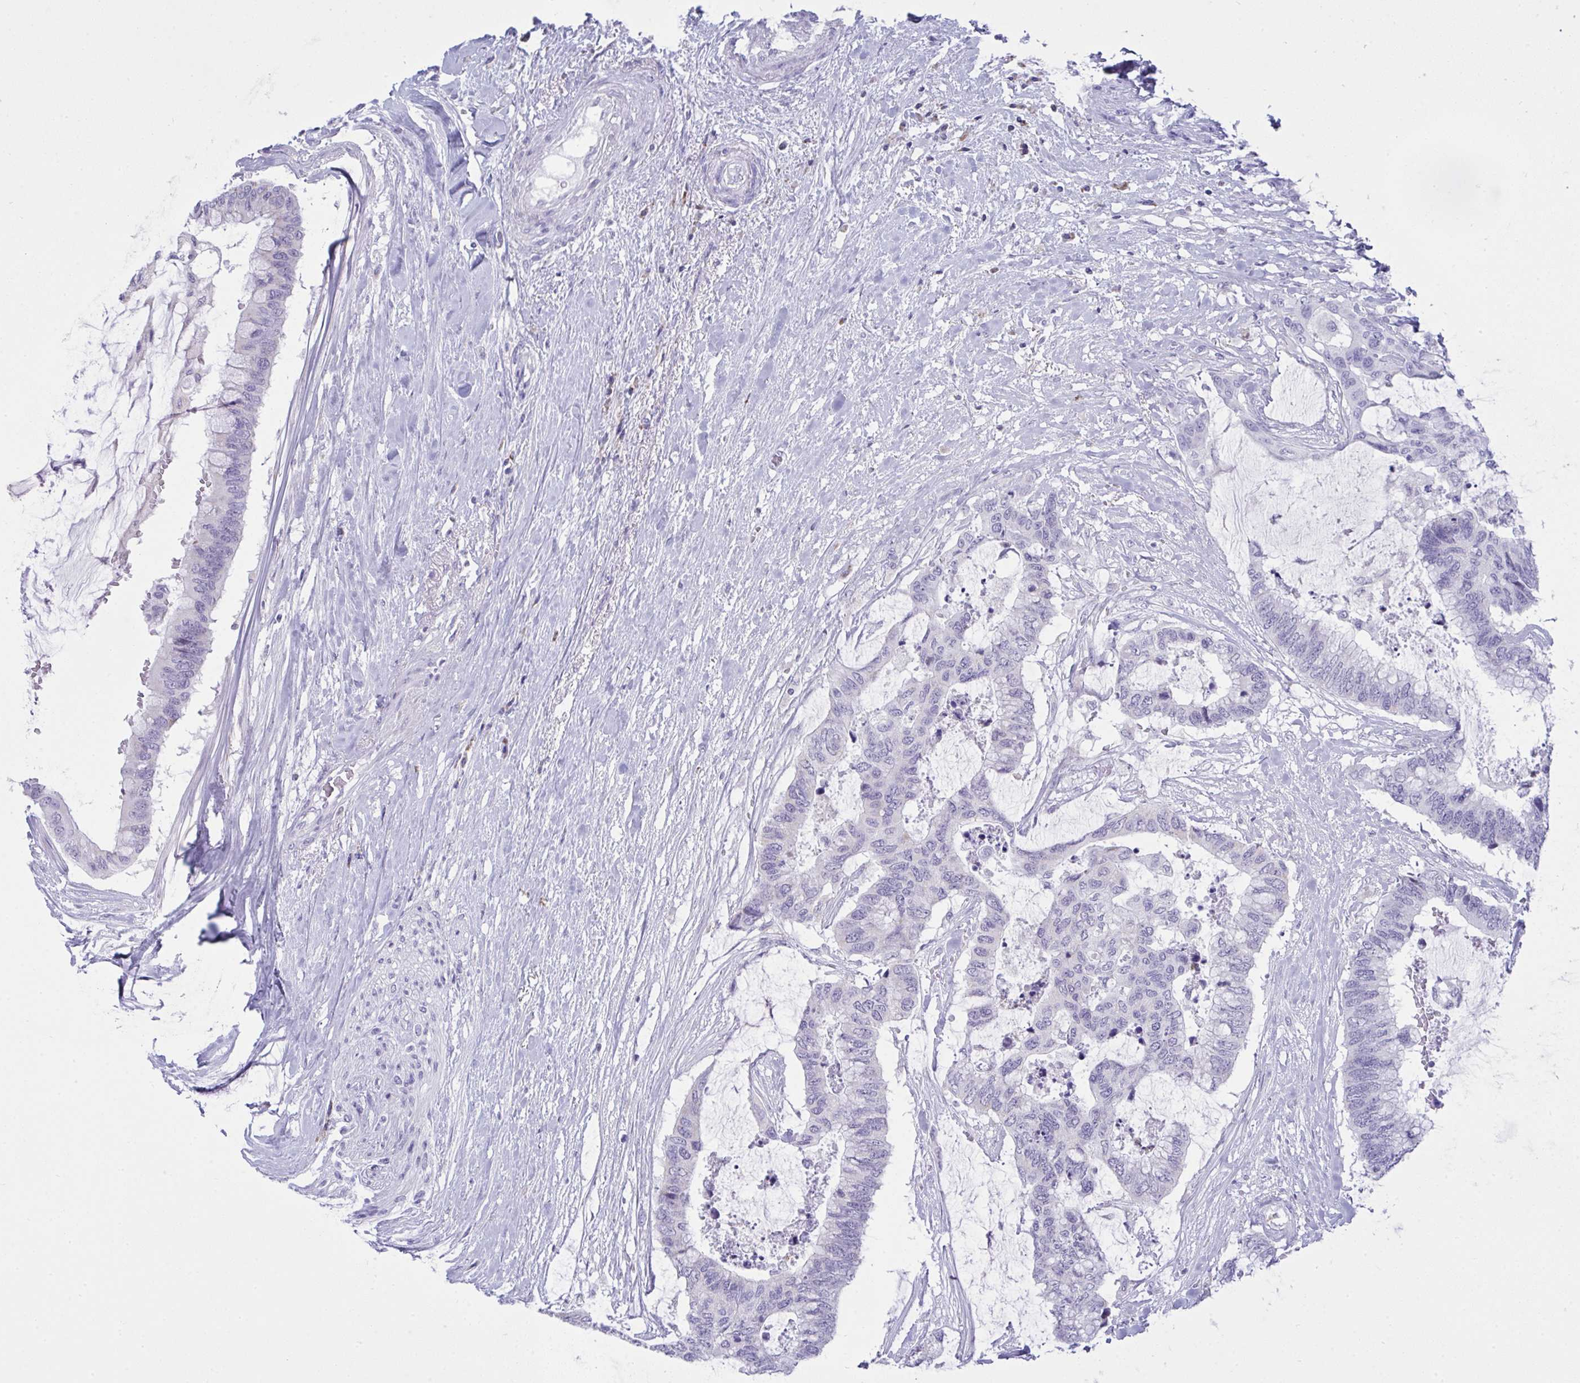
{"staining": {"intensity": "negative", "quantity": "none", "location": "none"}, "tissue": "colorectal cancer", "cell_type": "Tumor cells", "image_type": "cancer", "snomed": [{"axis": "morphology", "description": "Adenocarcinoma, NOS"}, {"axis": "topography", "description": "Rectum"}], "caption": "Tumor cells are negative for protein expression in human colorectal cancer. (Immunohistochemistry (ihc), brightfield microscopy, high magnification).", "gene": "PLA2G12B", "patient": {"sex": "female", "age": 59}}